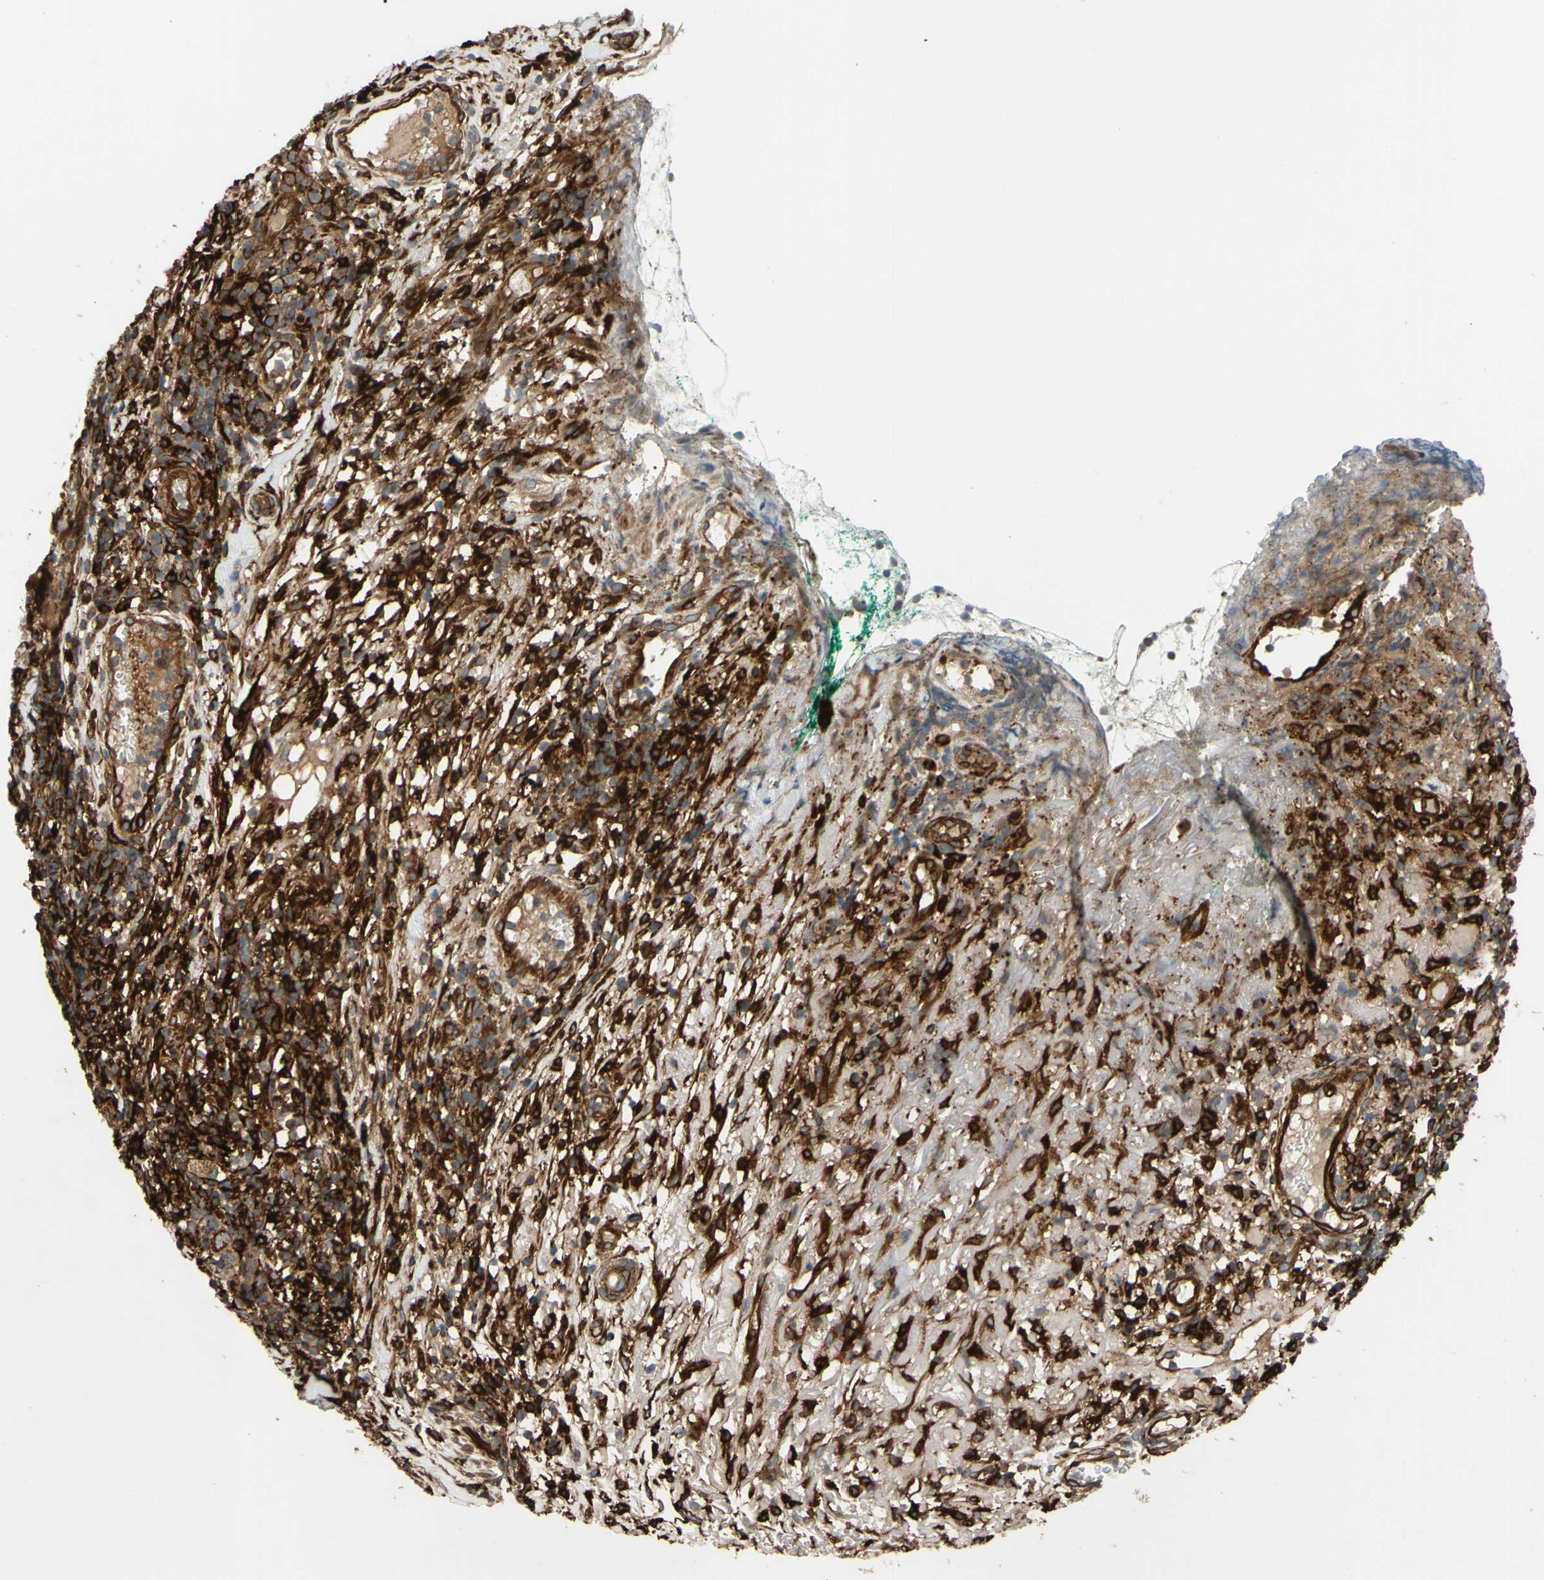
{"staining": {"intensity": "strong", "quantity": ">75%", "location": "cytoplasmic/membranous"}, "tissue": "melanoma", "cell_type": "Tumor cells", "image_type": "cancer", "snomed": [{"axis": "morphology", "description": "Necrosis, NOS"}, {"axis": "morphology", "description": "Malignant melanoma, NOS"}, {"axis": "topography", "description": "Skin"}], "caption": "About >75% of tumor cells in melanoma display strong cytoplasmic/membranous protein staining as visualized by brown immunohistochemical staining.", "gene": "SPTLC1", "patient": {"sex": "female", "age": 87}}